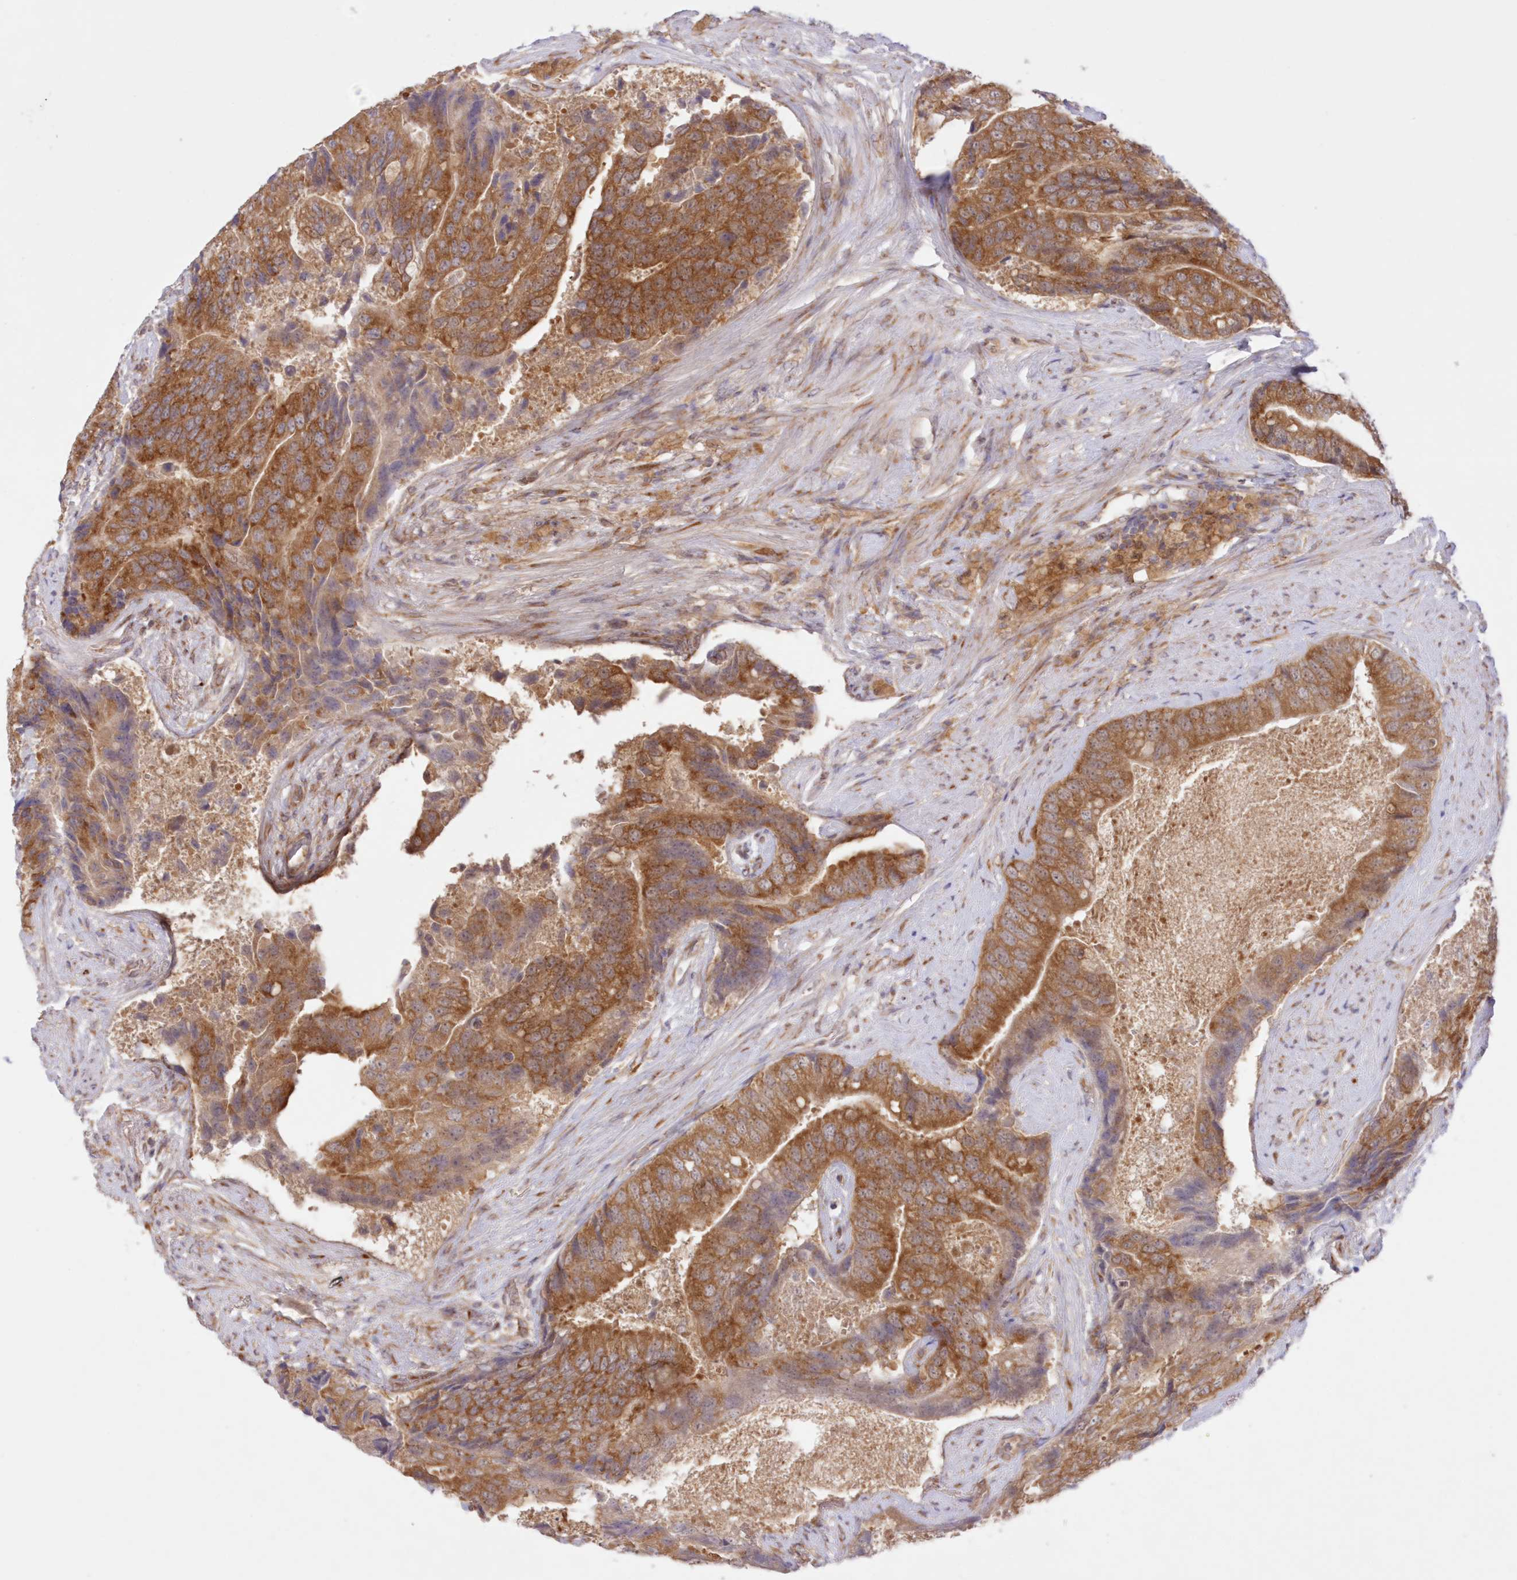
{"staining": {"intensity": "moderate", "quantity": ">75%", "location": "cytoplasmic/membranous"}, "tissue": "prostate cancer", "cell_type": "Tumor cells", "image_type": "cancer", "snomed": [{"axis": "morphology", "description": "Adenocarcinoma, High grade"}, {"axis": "topography", "description": "Prostate"}], "caption": "Protein expression analysis of prostate cancer shows moderate cytoplasmic/membranous positivity in approximately >75% of tumor cells. The protein is shown in brown color, while the nuclei are stained blue.", "gene": "RNPEP", "patient": {"sex": "male", "age": 70}}